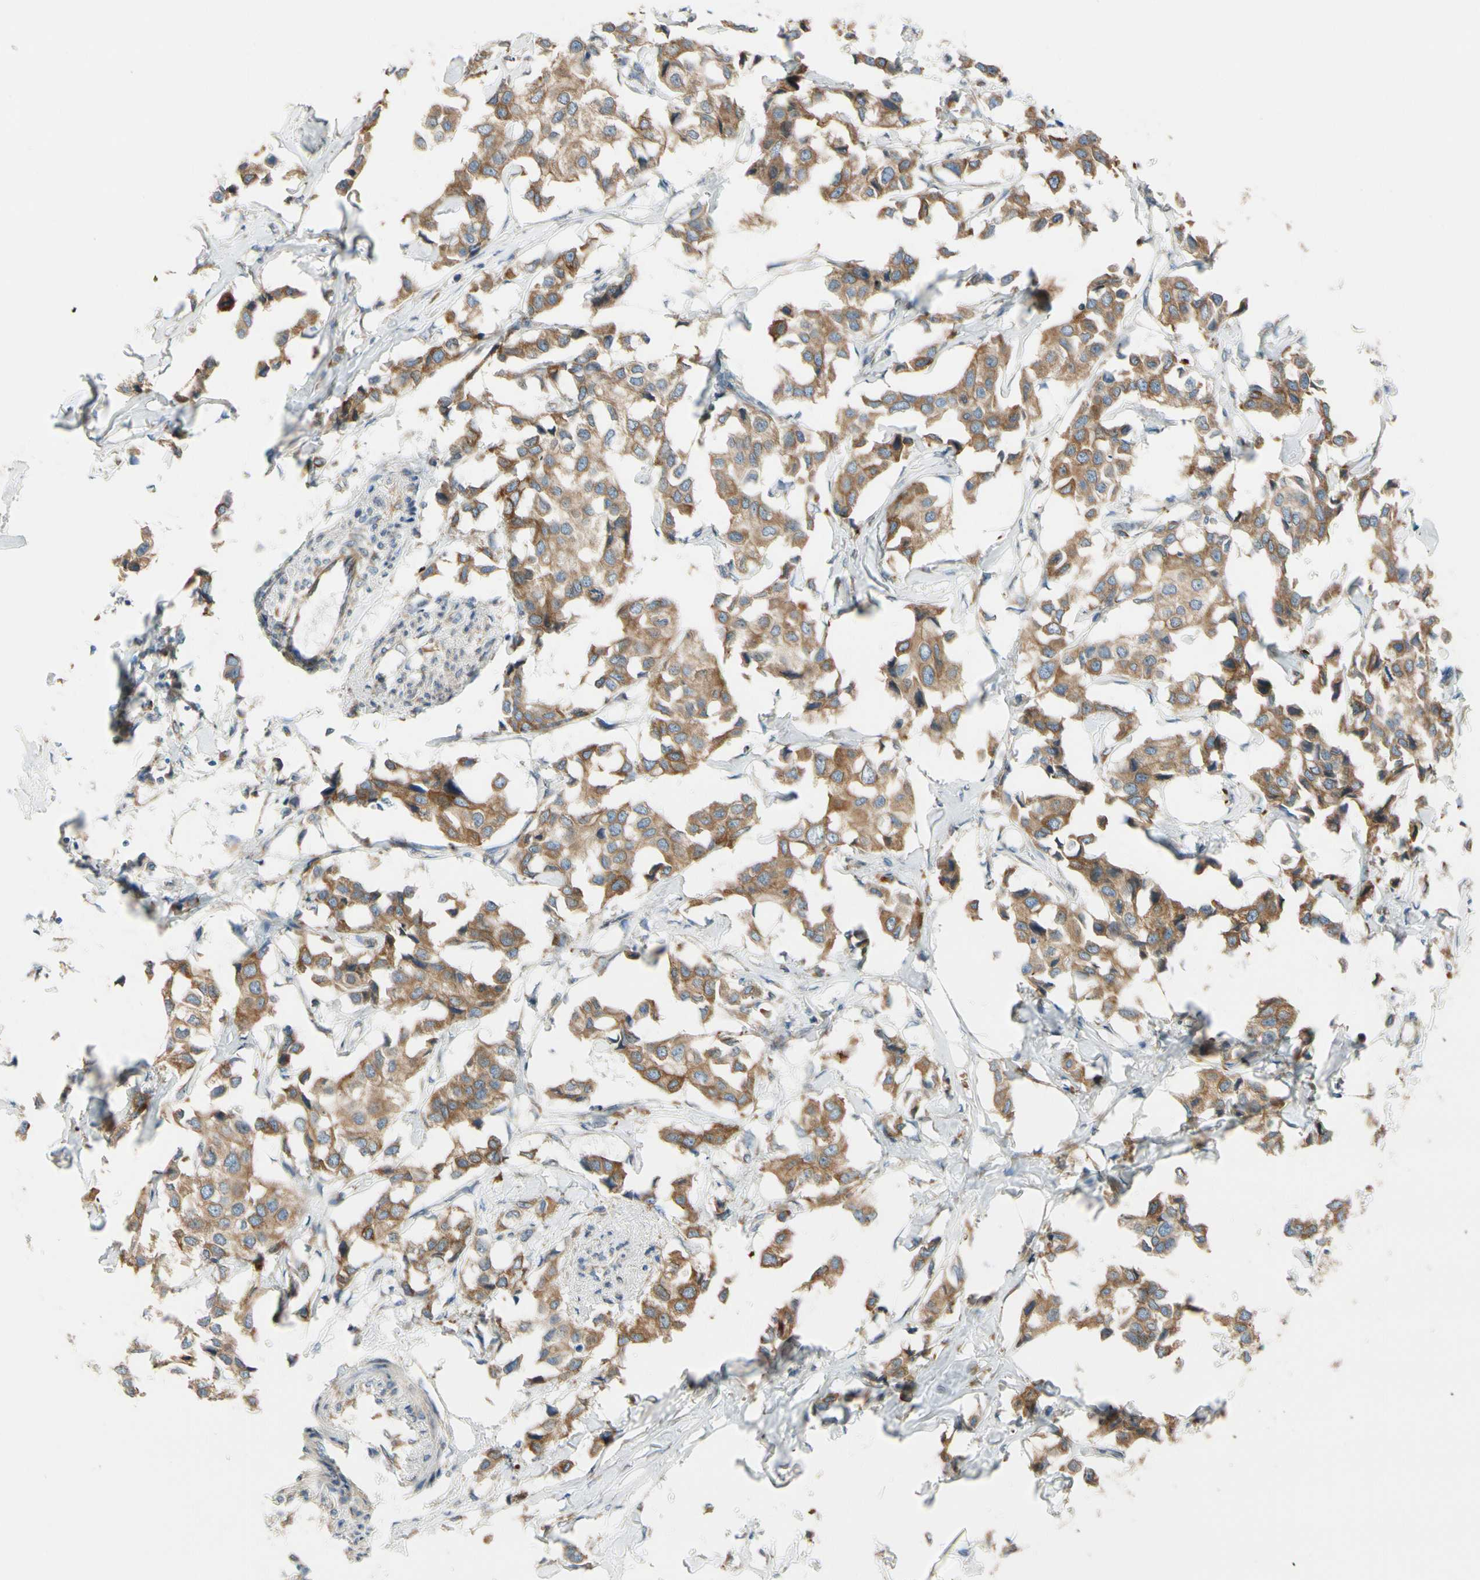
{"staining": {"intensity": "moderate", "quantity": ">75%", "location": "cytoplasmic/membranous"}, "tissue": "breast cancer", "cell_type": "Tumor cells", "image_type": "cancer", "snomed": [{"axis": "morphology", "description": "Duct carcinoma"}, {"axis": "topography", "description": "Breast"}], "caption": "Human invasive ductal carcinoma (breast) stained for a protein (brown) shows moderate cytoplasmic/membranous positive positivity in about >75% of tumor cells.", "gene": "CLCC1", "patient": {"sex": "female", "age": 80}}